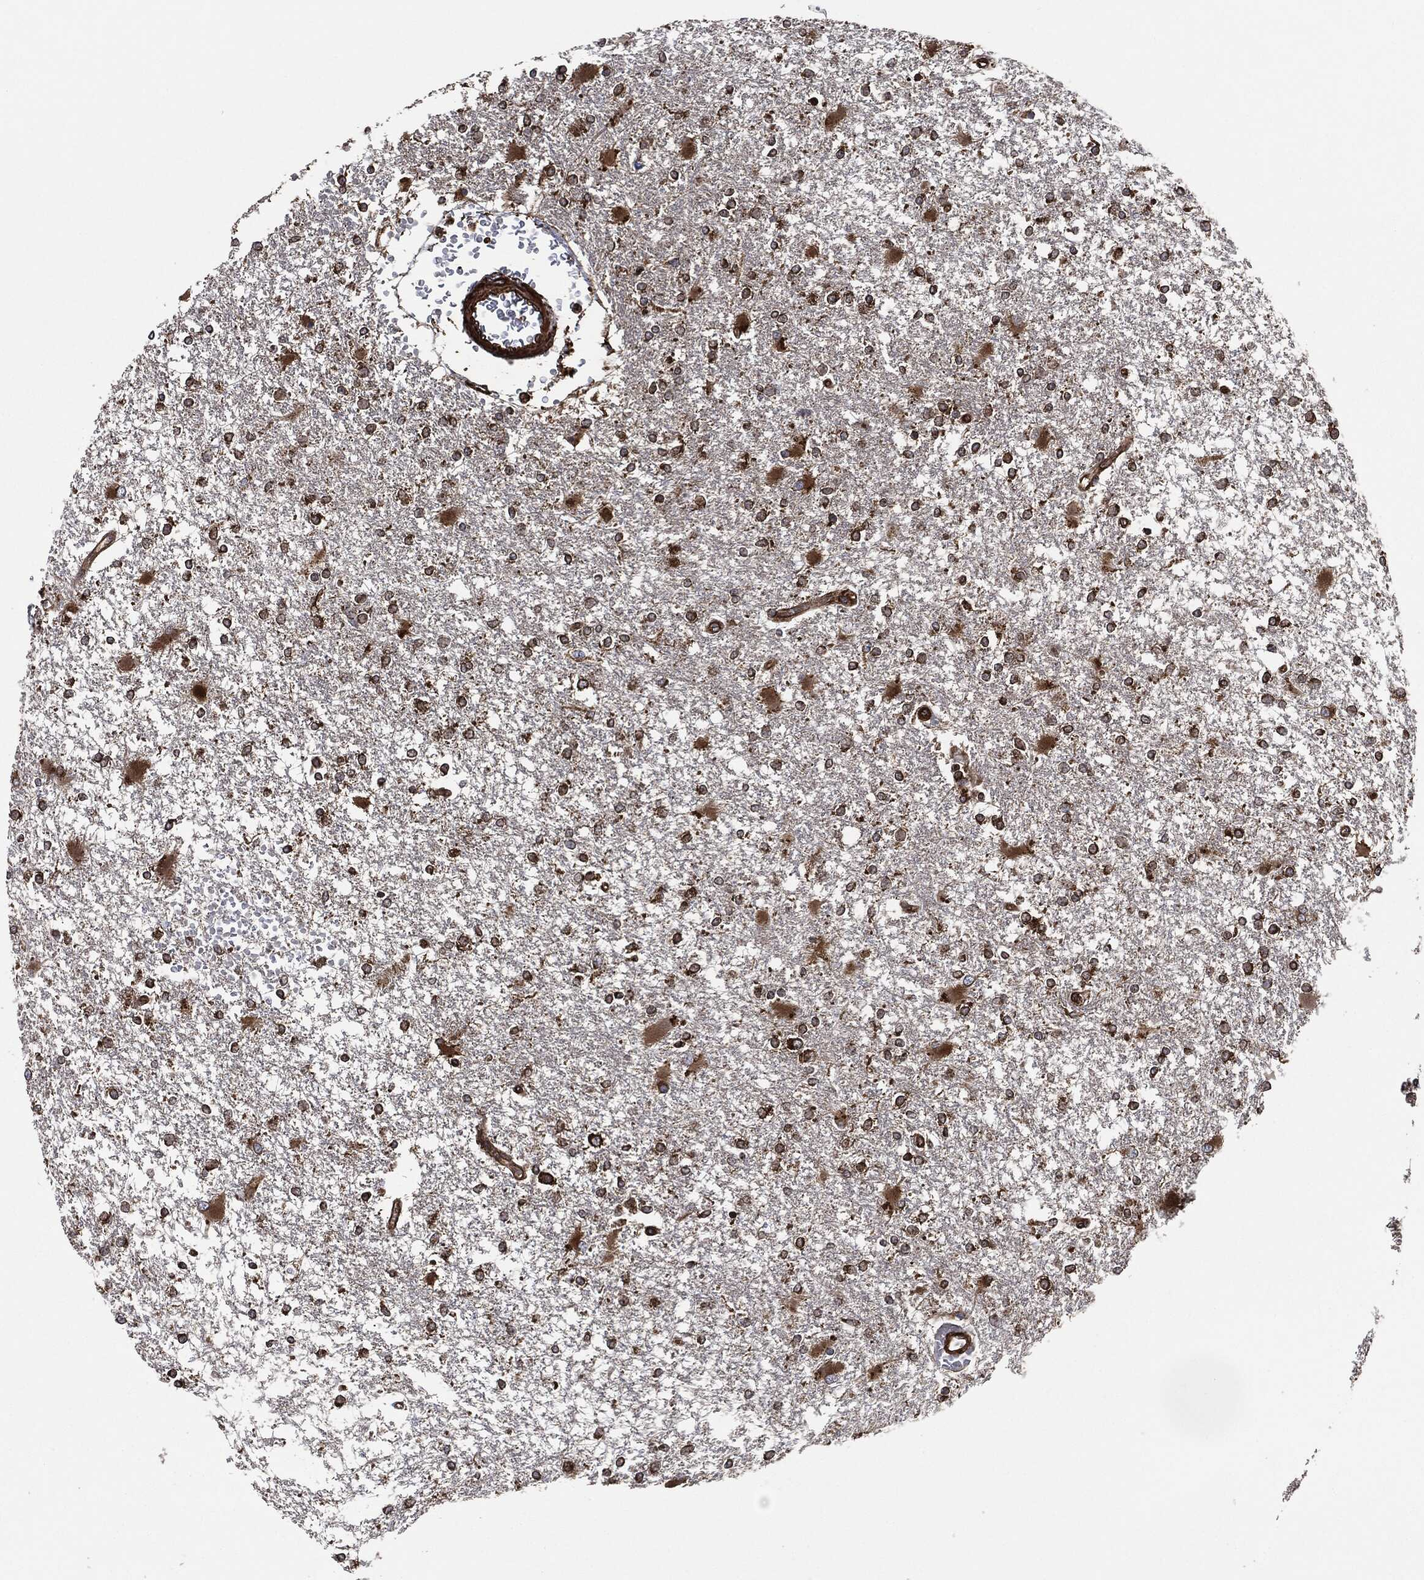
{"staining": {"intensity": "strong", "quantity": ">75%", "location": "cytoplasmic/membranous"}, "tissue": "glioma", "cell_type": "Tumor cells", "image_type": "cancer", "snomed": [{"axis": "morphology", "description": "Glioma, malignant, High grade"}, {"axis": "topography", "description": "Cerebral cortex"}], "caption": "A brown stain shows strong cytoplasmic/membranous positivity of a protein in malignant high-grade glioma tumor cells.", "gene": "AMFR", "patient": {"sex": "male", "age": 79}}